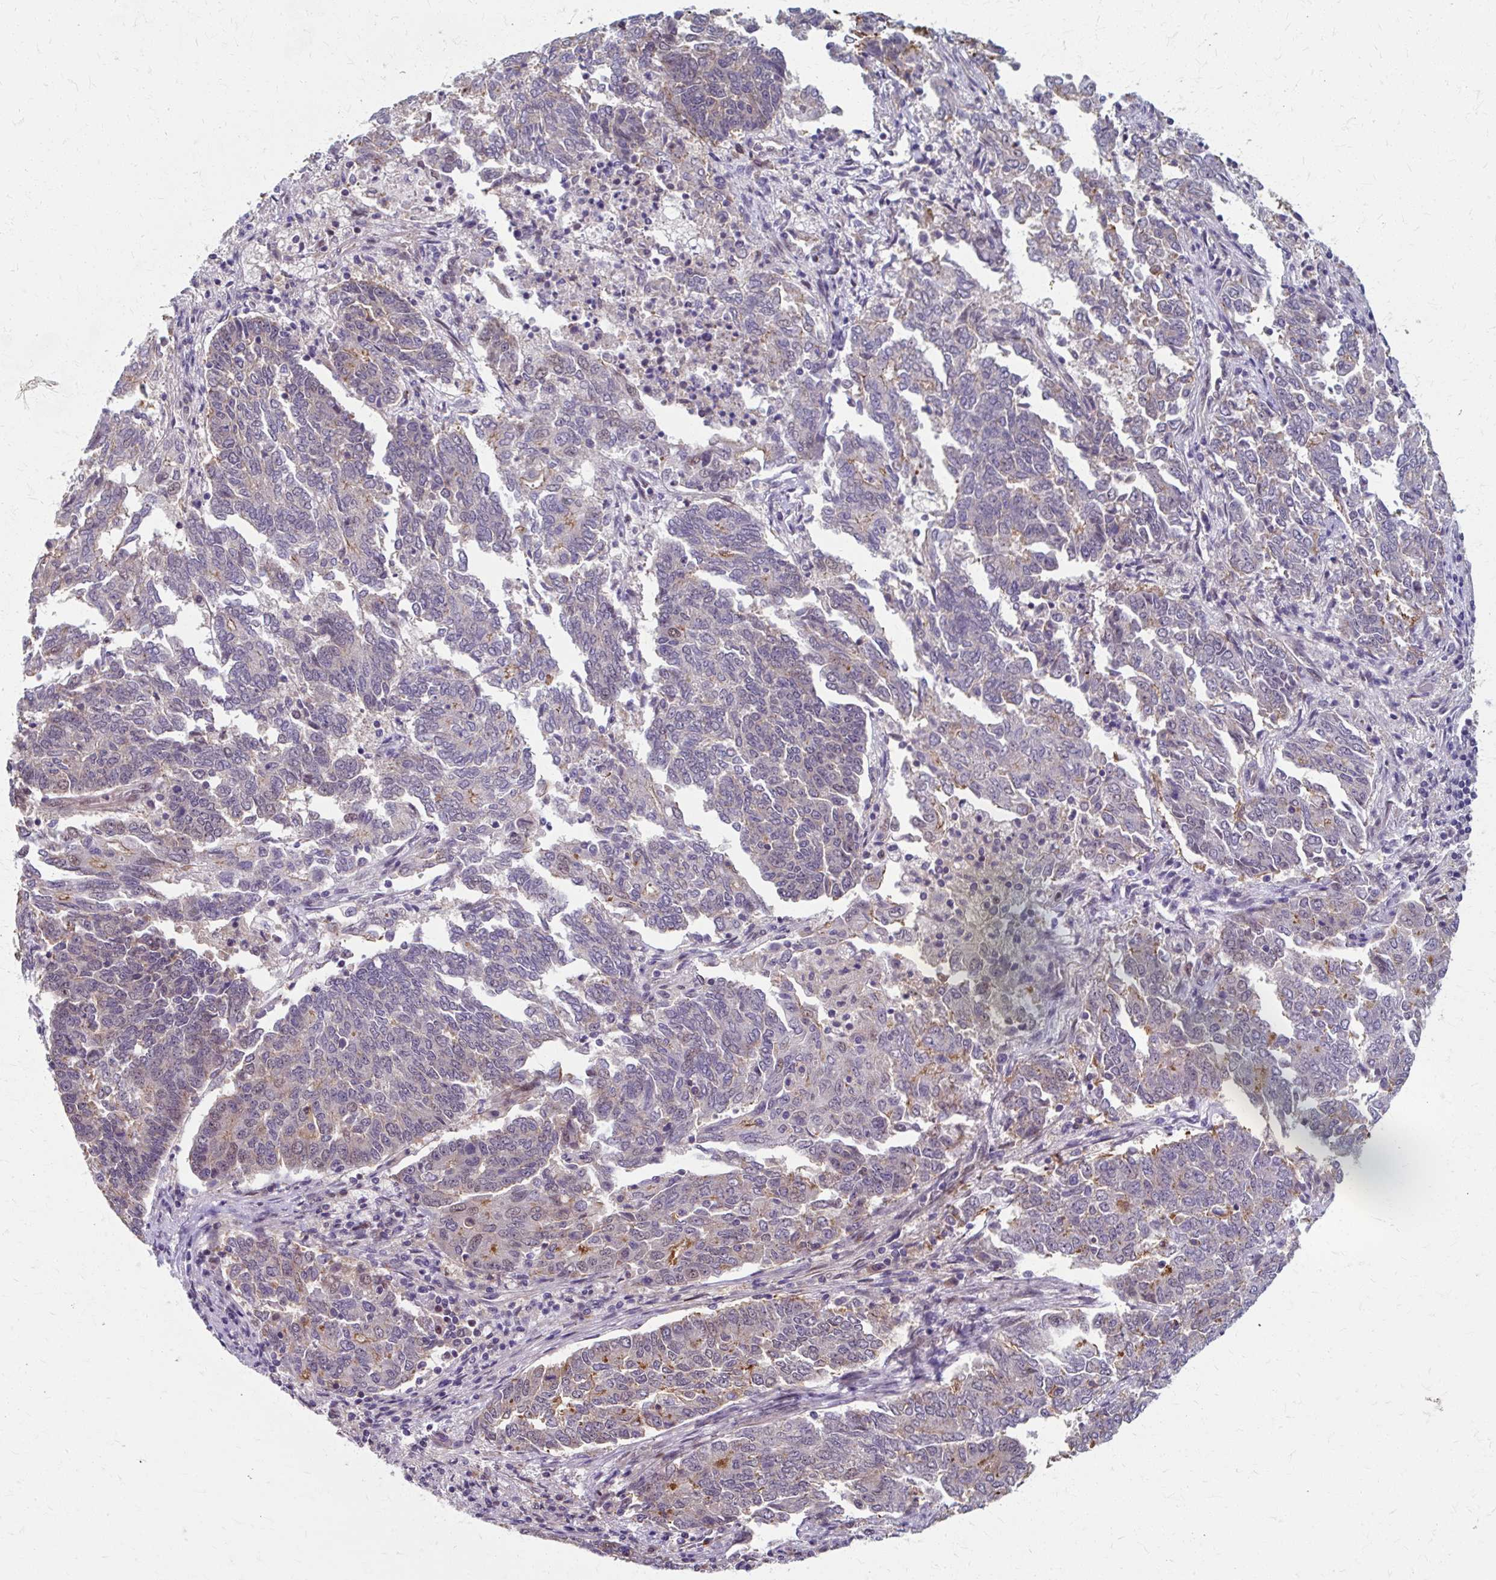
{"staining": {"intensity": "weak", "quantity": "<25%", "location": "cytoplasmic/membranous"}, "tissue": "endometrial cancer", "cell_type": "Tumor cells", "image_type": "cancer", "snomed": [{"axis": "morphology", "description": "Adenocarcinoma, NOS"}, {"axis": "topography", "description": "Endometrium"}], "caption": "Human adenocarcinoma (endometrial) stained for a protein using immunohistochemistry (IHC) shows no expression in tumor cells.", "gene": "ZNF555", "patient": {"sex": "female", "age": 80}}